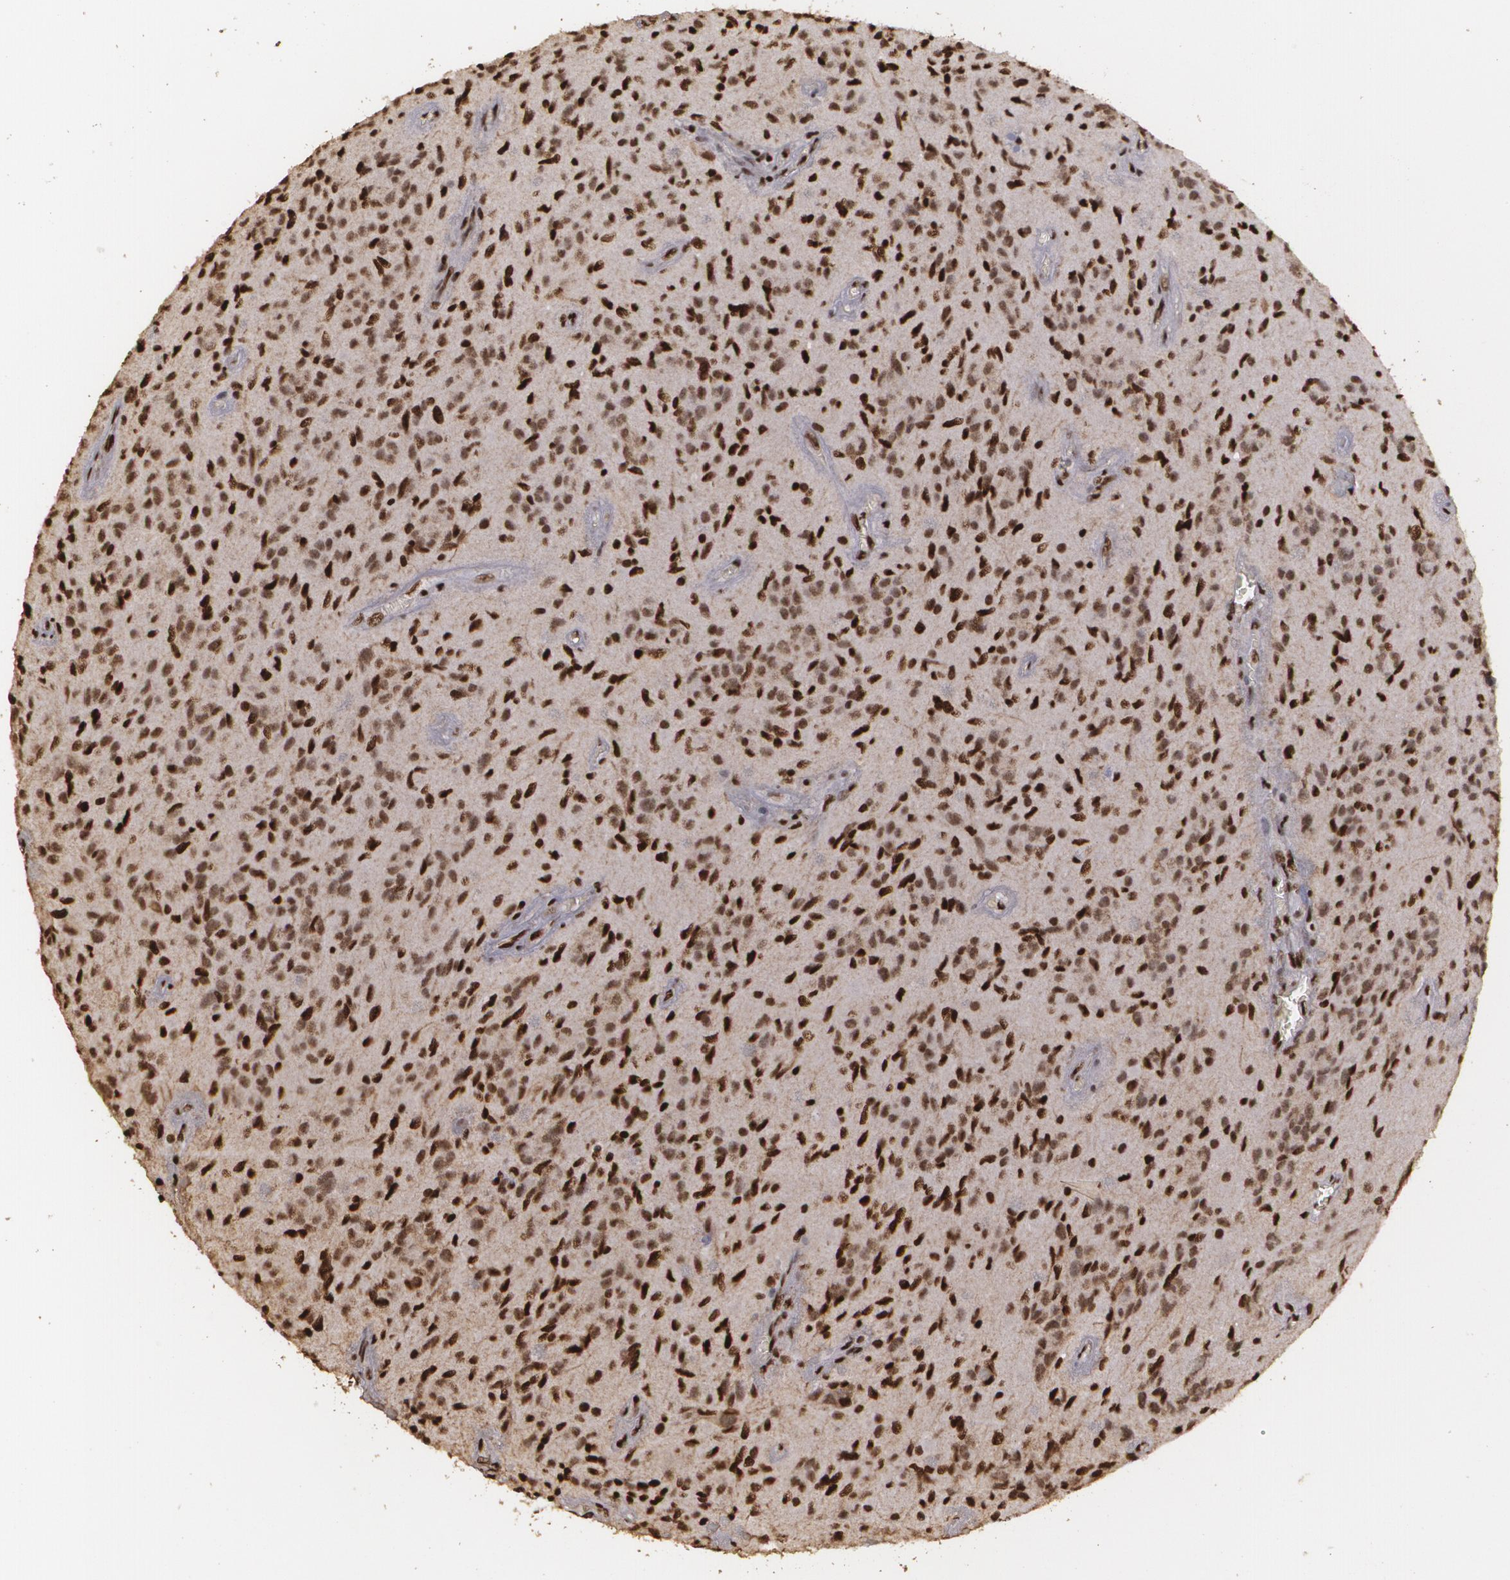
{"staining": {"intensity": "strong", "quantity": "25%-75%", "location": "cytoplasmic/membranous,nuclear"}, "tissue": "glioma", "cell_type": "Tumor cells", "image_type": "cancer", "snomed": [{"axis": "morphology", "description": "Glioma, malignant, Low grade"}, {"axis": "topography", "description": "Brain"}], "caption": "Immunohistochemical staining of glioma displays high levels of strong cytoplasmic/membranous and nuclear protein positivity in approximately 25%-75% of tumor cells.", "gene": "RCOR1", "patient": {"sex": "female", "age": 15}}